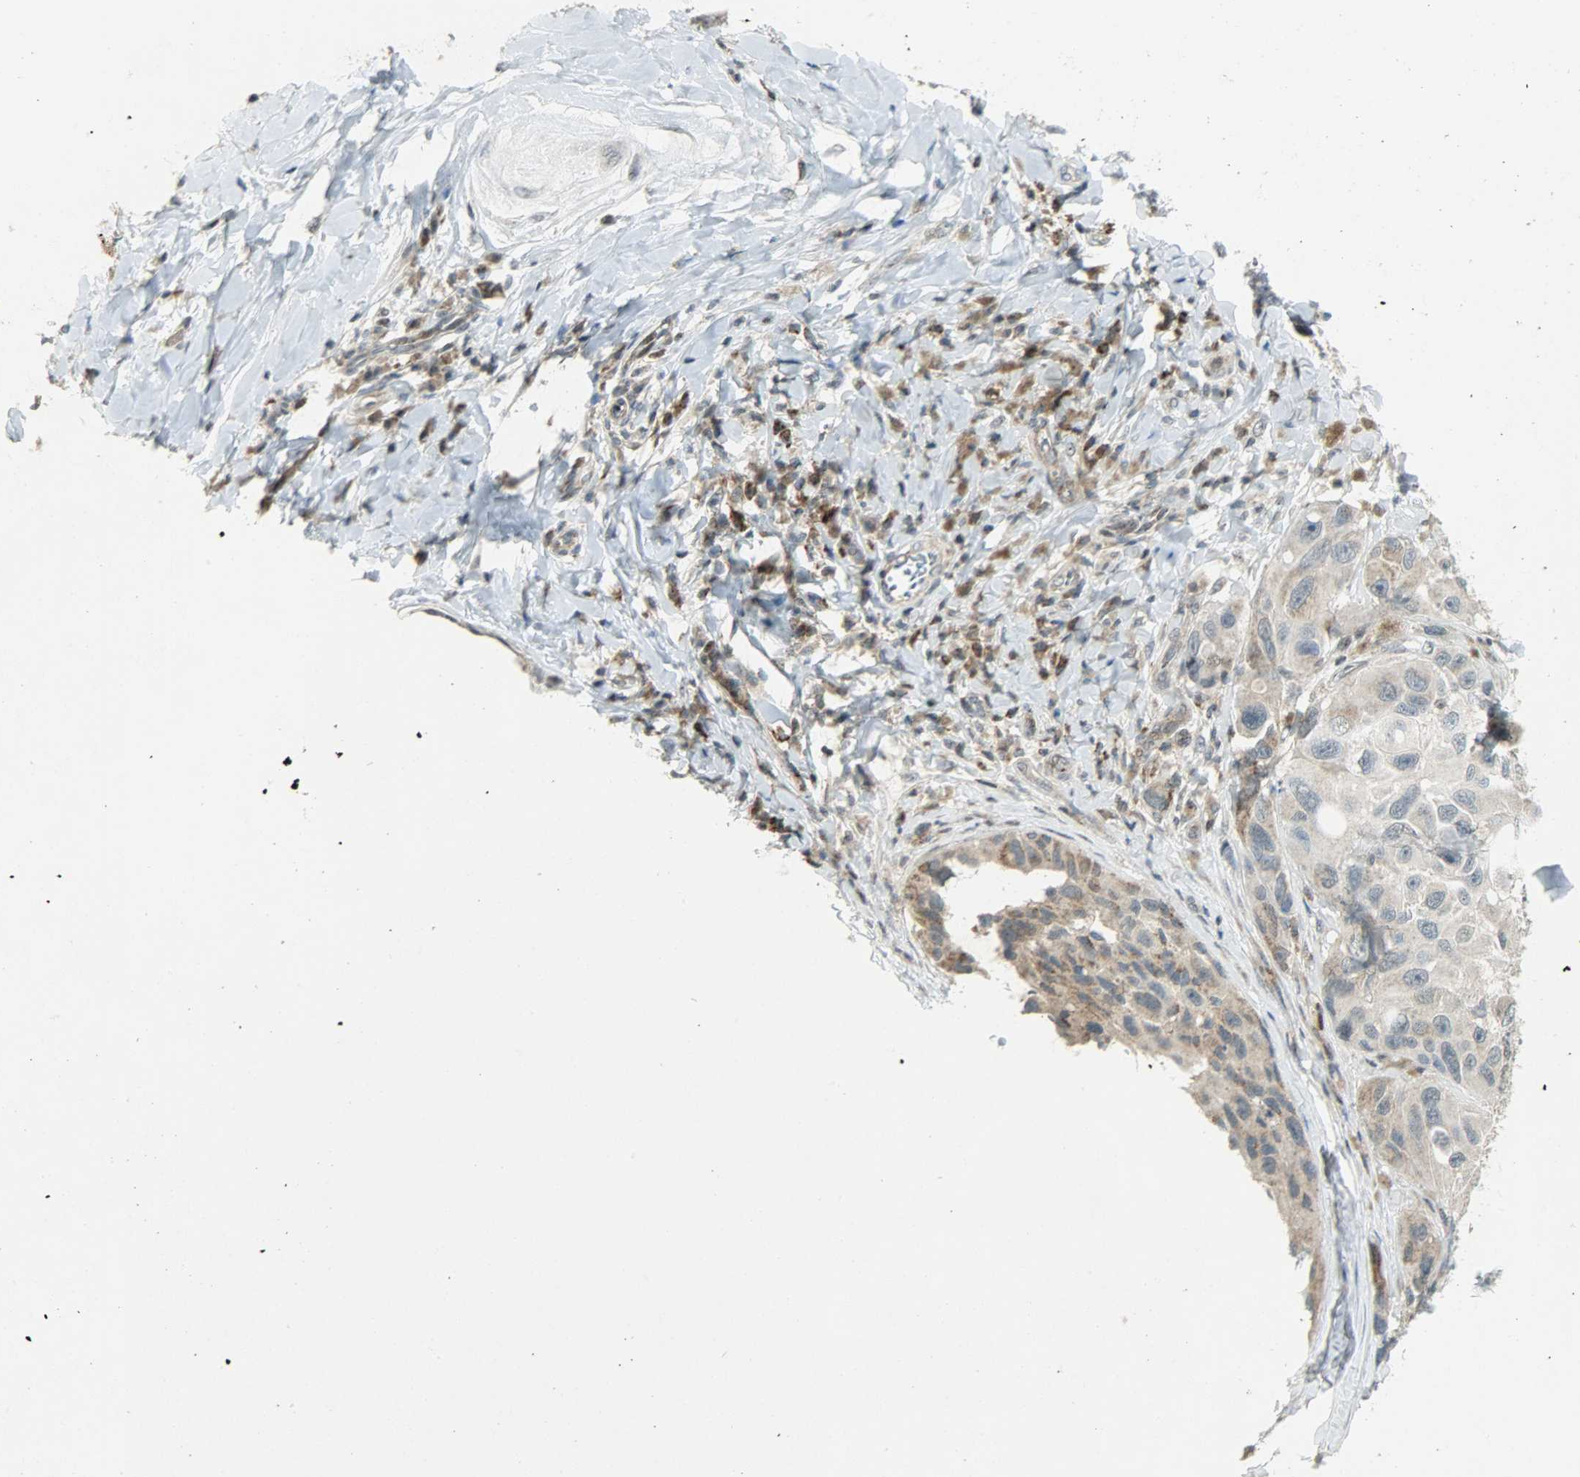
{"staining": {"intensity": "weak", "quantity": ">75%", "location": "cytoplasmic/membranous"}, "tissue": "melanoma", "cell_type": "Tumor cells", "image_type": "cancer", "snomed": [{"axis": "morphology", "description": "Malignant melanoma, NOS"}, {"axis": "topography", "description": "Skin"}], "caption": "Protein positivity by immunohistochemistry reveals weak cytoplasmic/membranous expression in about >75% of tumor cells in melanoma. (Brightfield microscopy of DAB IHC at high magnification).", "gene": "IL15", "patient": {"sex": "female", "age": 73}}